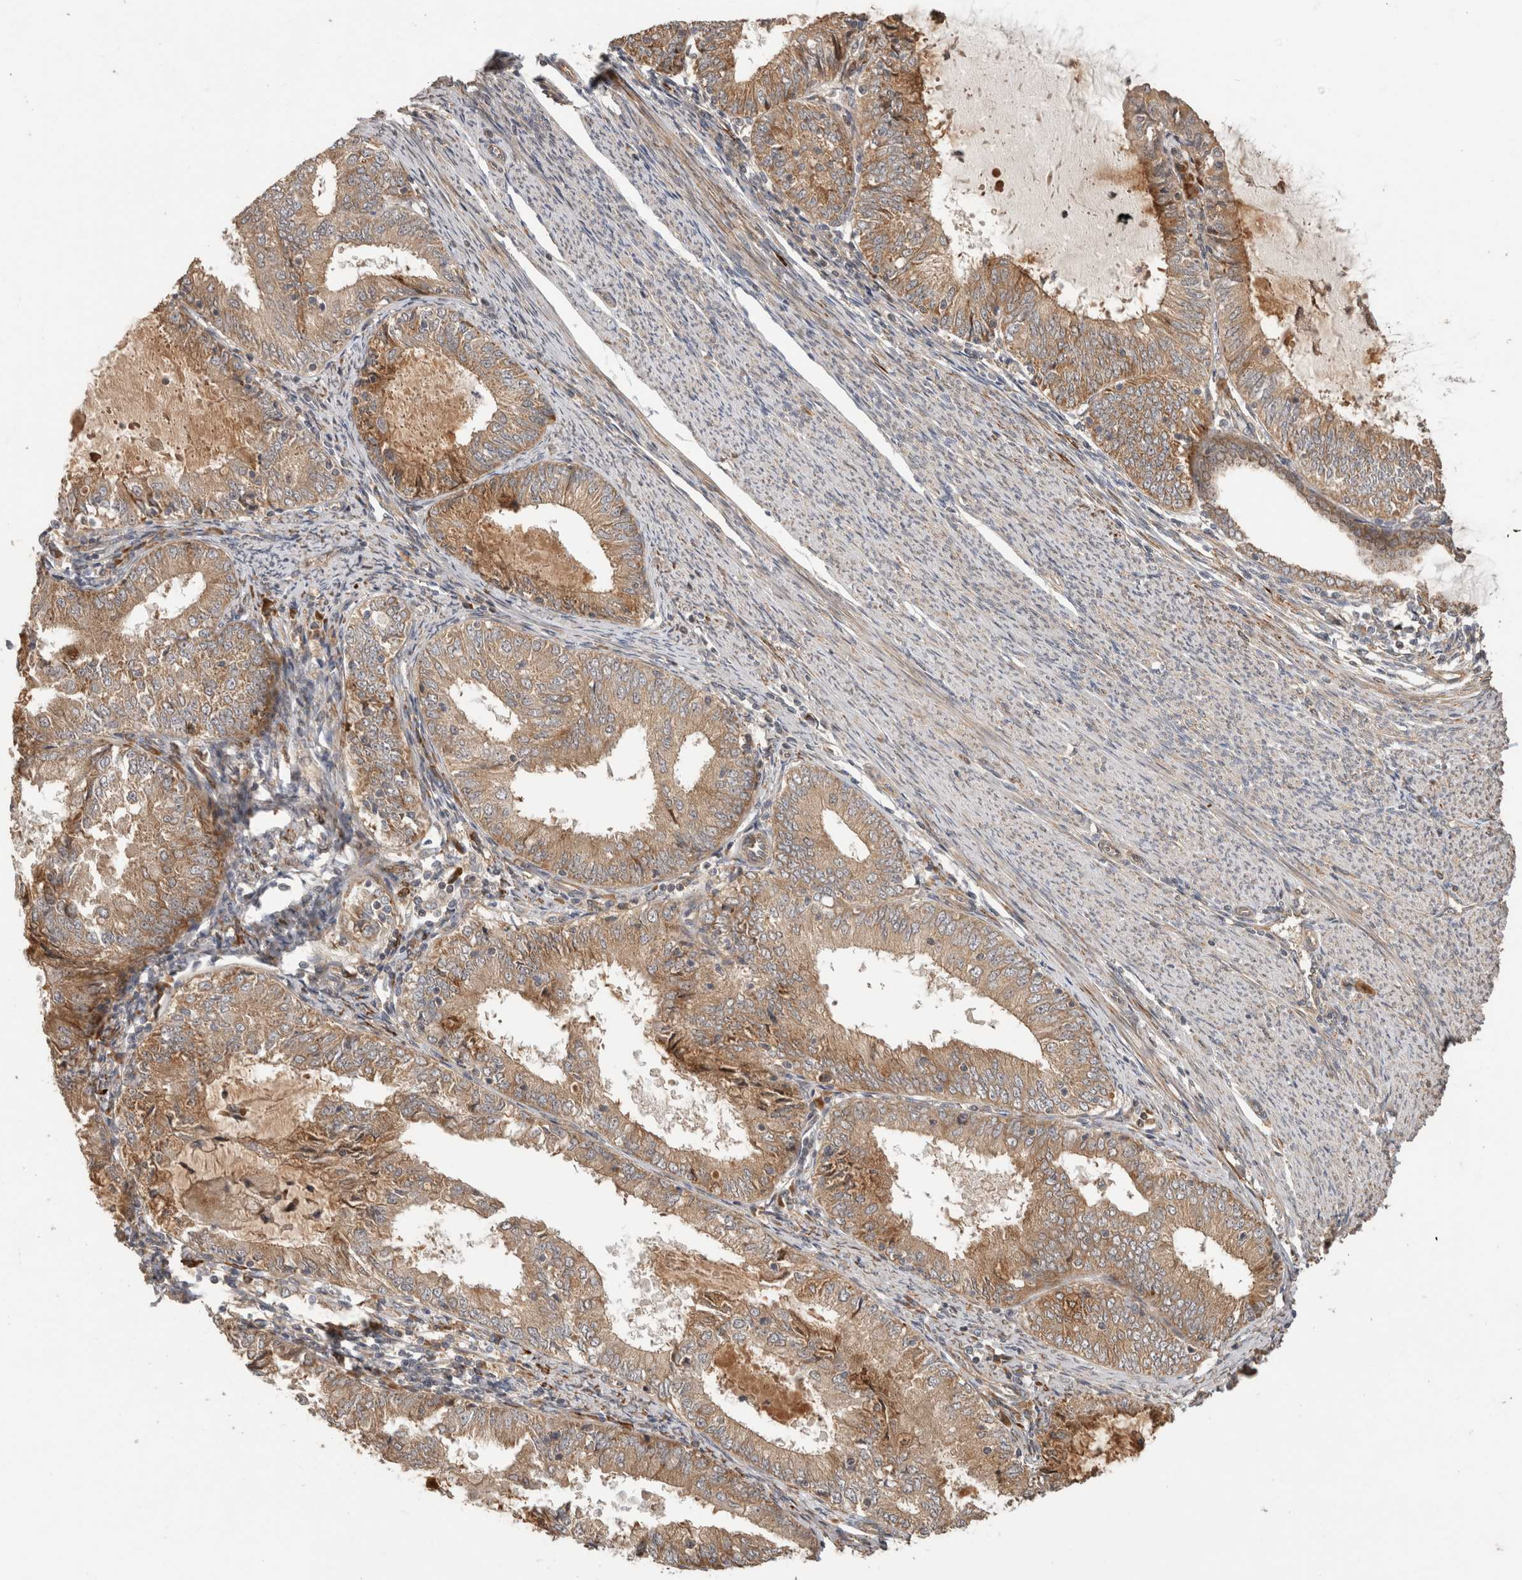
{"staining": {"intensity": "moderate", "quantity": "25%-75%", "location": "cytoplasmic/membranous"}, "tissue": "endometrial cancer", "cell_type": "Tumor cells", "image_type": "cancer", "snomed": [{"axis": "morphology", "description": "Adenocarcinoma, NOS"}, {"axis": "topography", "description": "Endometrium"}], "caption": "This is a micrograph of immunohistochemistry staining of endometrial cancer (adenocarcinoma), which shows moderate staining in the cytoplasmic/membranous of tumor cells.", "gene": "PCDHB15", "patient": {"sex": "female", "age": 57}}